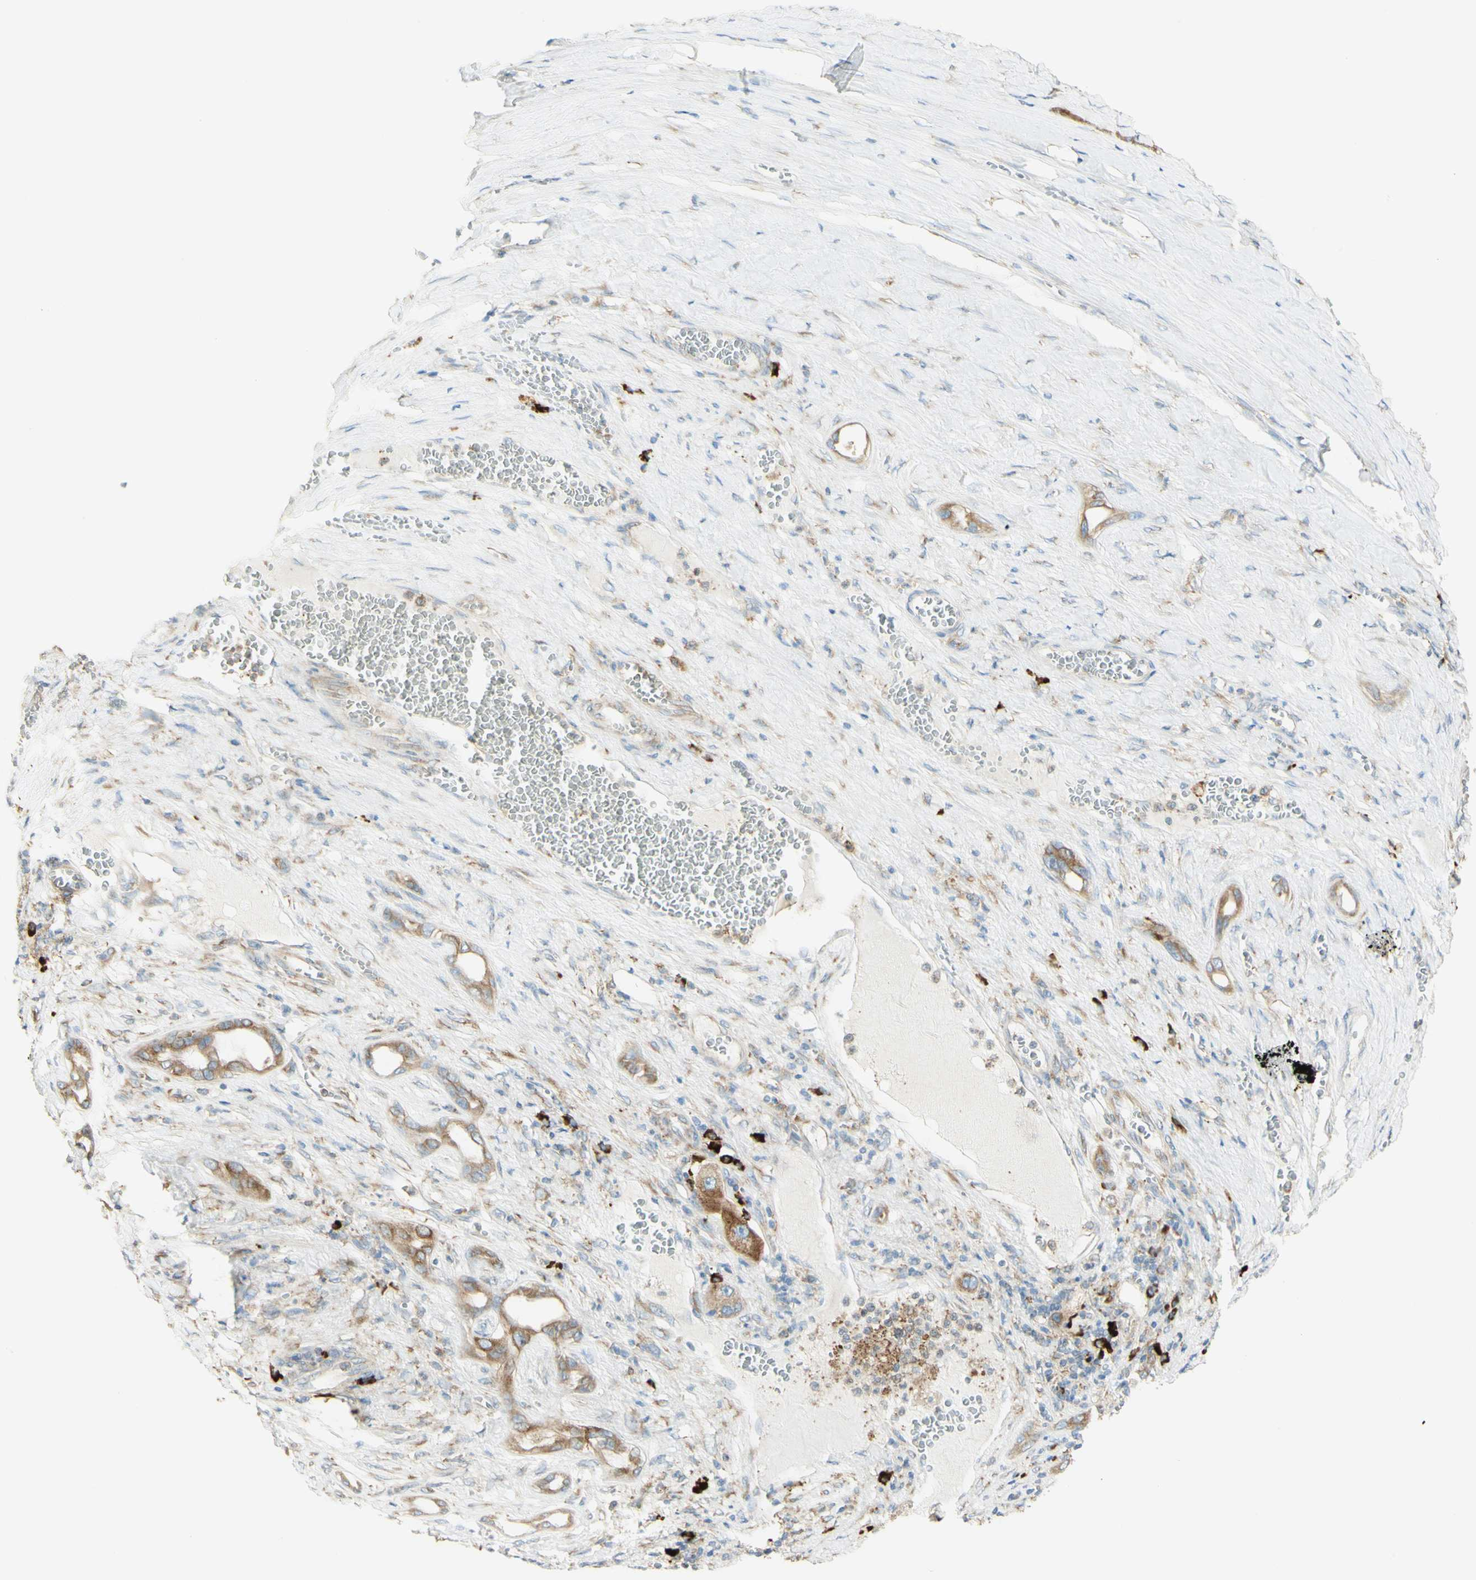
{"staining": {"intensity": "moderate", "quantity": ">75%", "location": "cytoplasmic/membranous"}, "tissue": "liver cancer", "cell_type": "Tumor cells", "image_type": "cancer", "snomed": [{"axis": "morphology", "description": "Carcinoma, Hepatocellular, NOS"}, {"axis": "topography", "description": "Liver"}], "caption": "Brown immunohistochemical staining in human liver hepatocellular carcinoma exhibits moderate cytoplasmic/membranous staining in about >75% of tumor cells.", "gene": "MANF", "patient": {"sex": "female", "age": 73}}